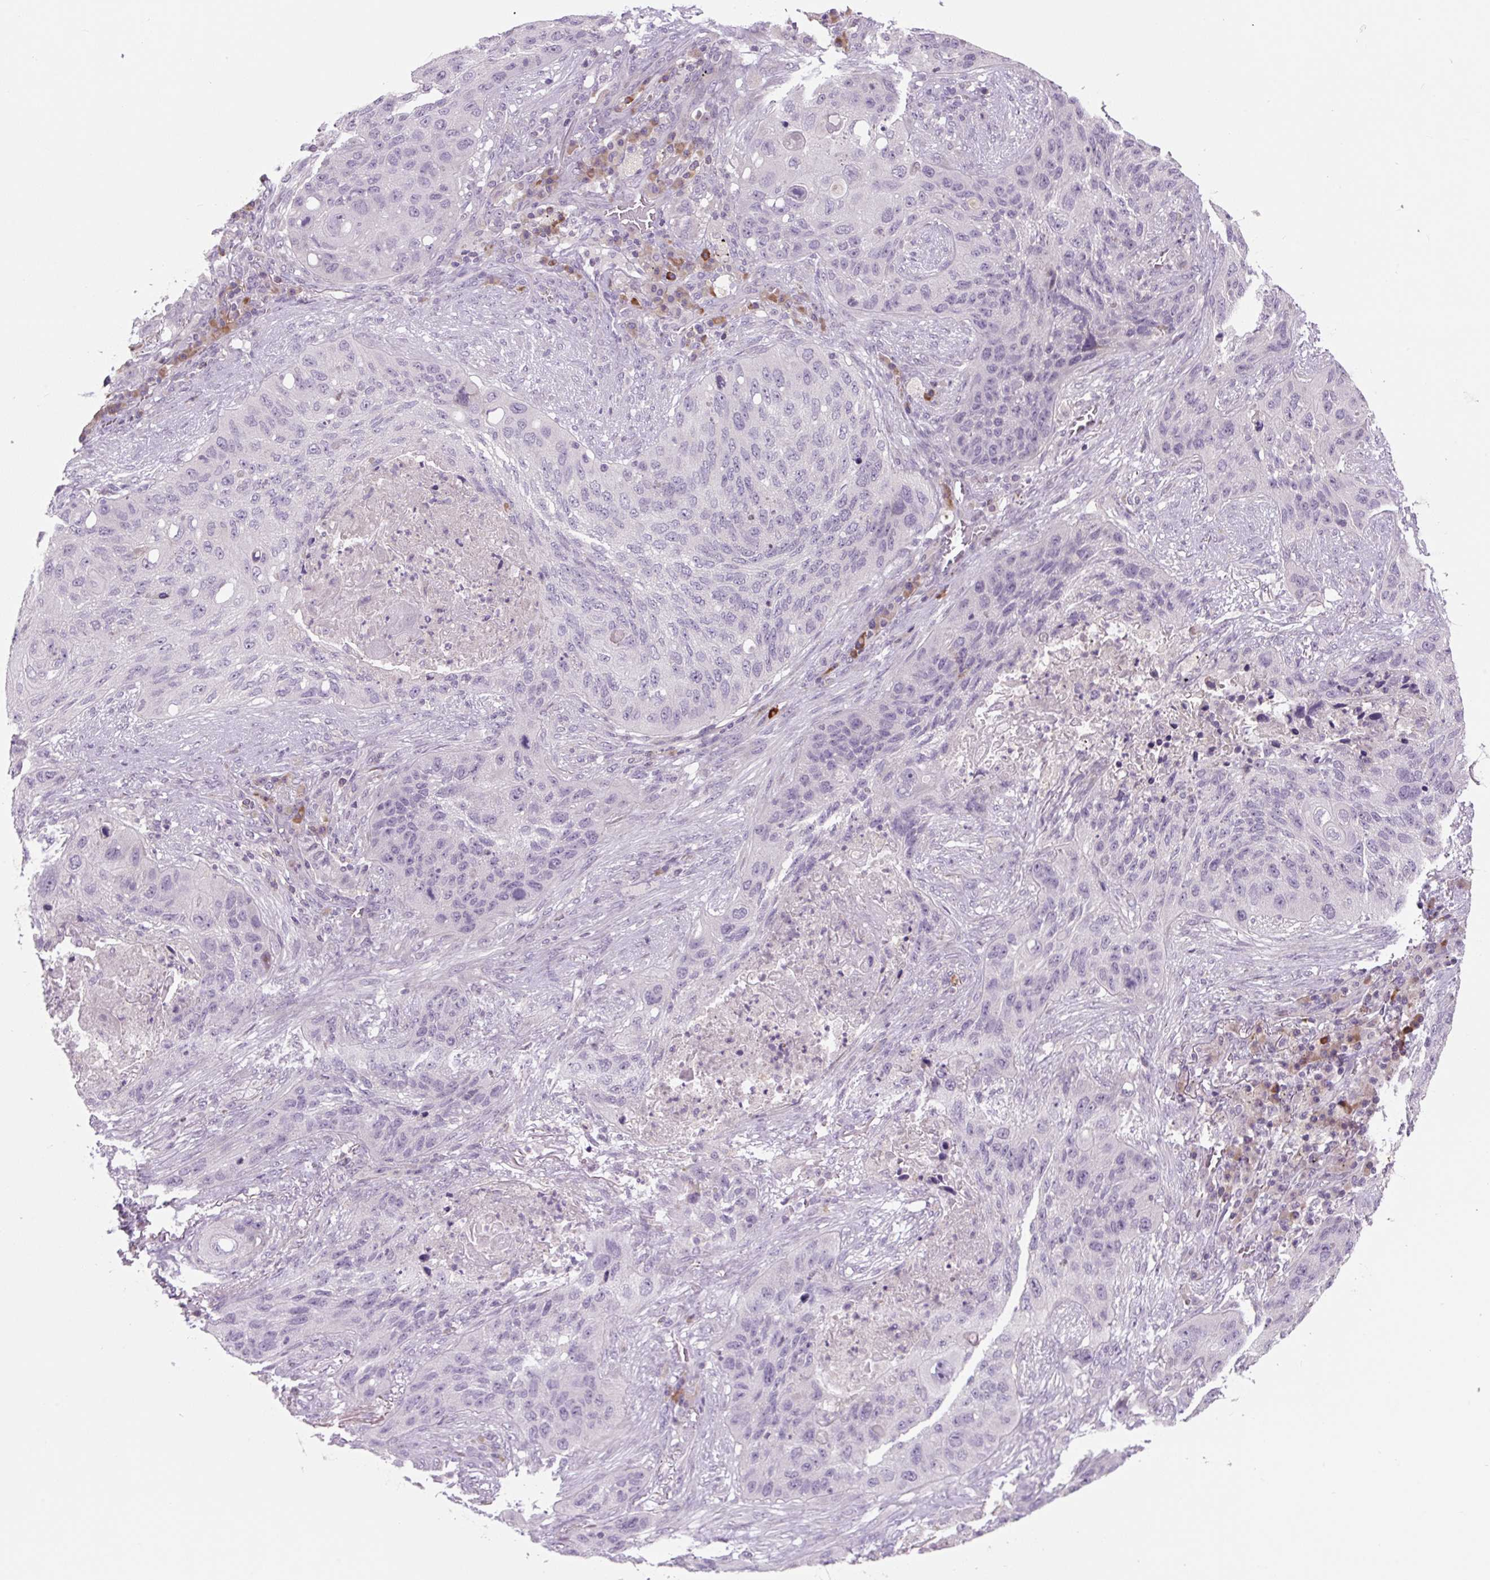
{"staining": {"intensity": "negative", "quantity": "none", "location": "none"}, "tissue": "lung cancer", "cell_type": "Tumor cells", "image_type": "cancer", "snomed": [{"axis": "morphology", "description": "Squamous cell carcinoma, NOS"}, {"axis": "topography", "description": "Lung"}], "caption": "A histopathology image of human lung cancer (squamous cell carcinoma) is negative for staining in tumor cells.", "gene": "TMEM100", "patient": {"sex": "female", "age": 63}}